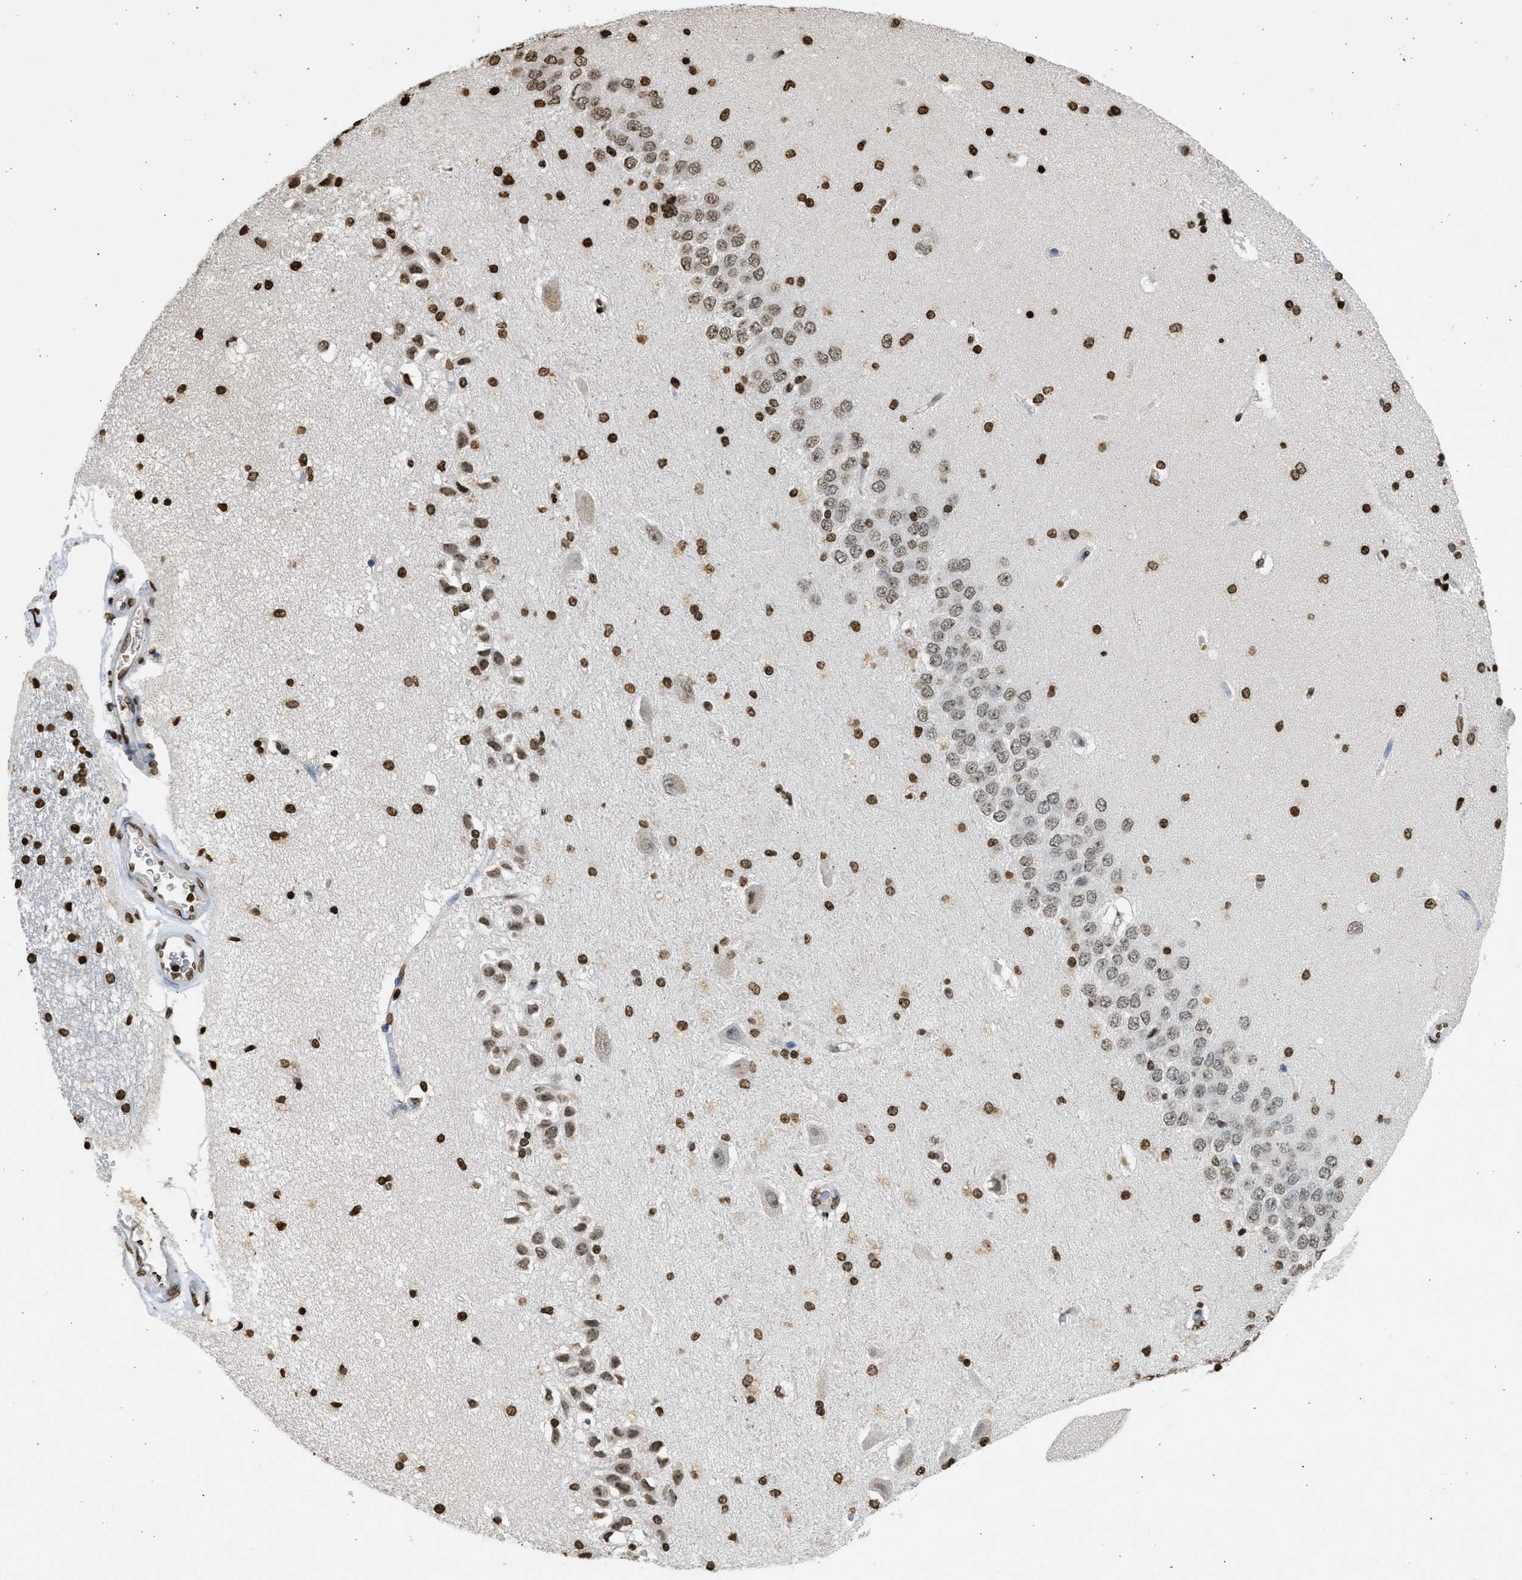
{"staining": {"intensity": "strong", "quantity": ">75%", "location": "nuclear"}, "tissue": "hippocampus", "cell_type": "Glial cells", "image_type": "normal", "snomed": [{"axis": "morphology", "description": "Normal tissue, NOS"}, {"axis": "topography", "description": "Hippocampus"}], "caption": "Immunohistochemistry (IHC) of normal hippocampus demonstrates high levels of strong nuclear expression in about >75% of glial cells. The staining was performed using DAB (3,3'-diaminobenzidine) to visualize the protein expression in brown, while the nuclei were stained in blue with hematoxylin (Magnification: 20x).", "gene": "RRAGC", "patient": {"sex": "female", "age": 54}}